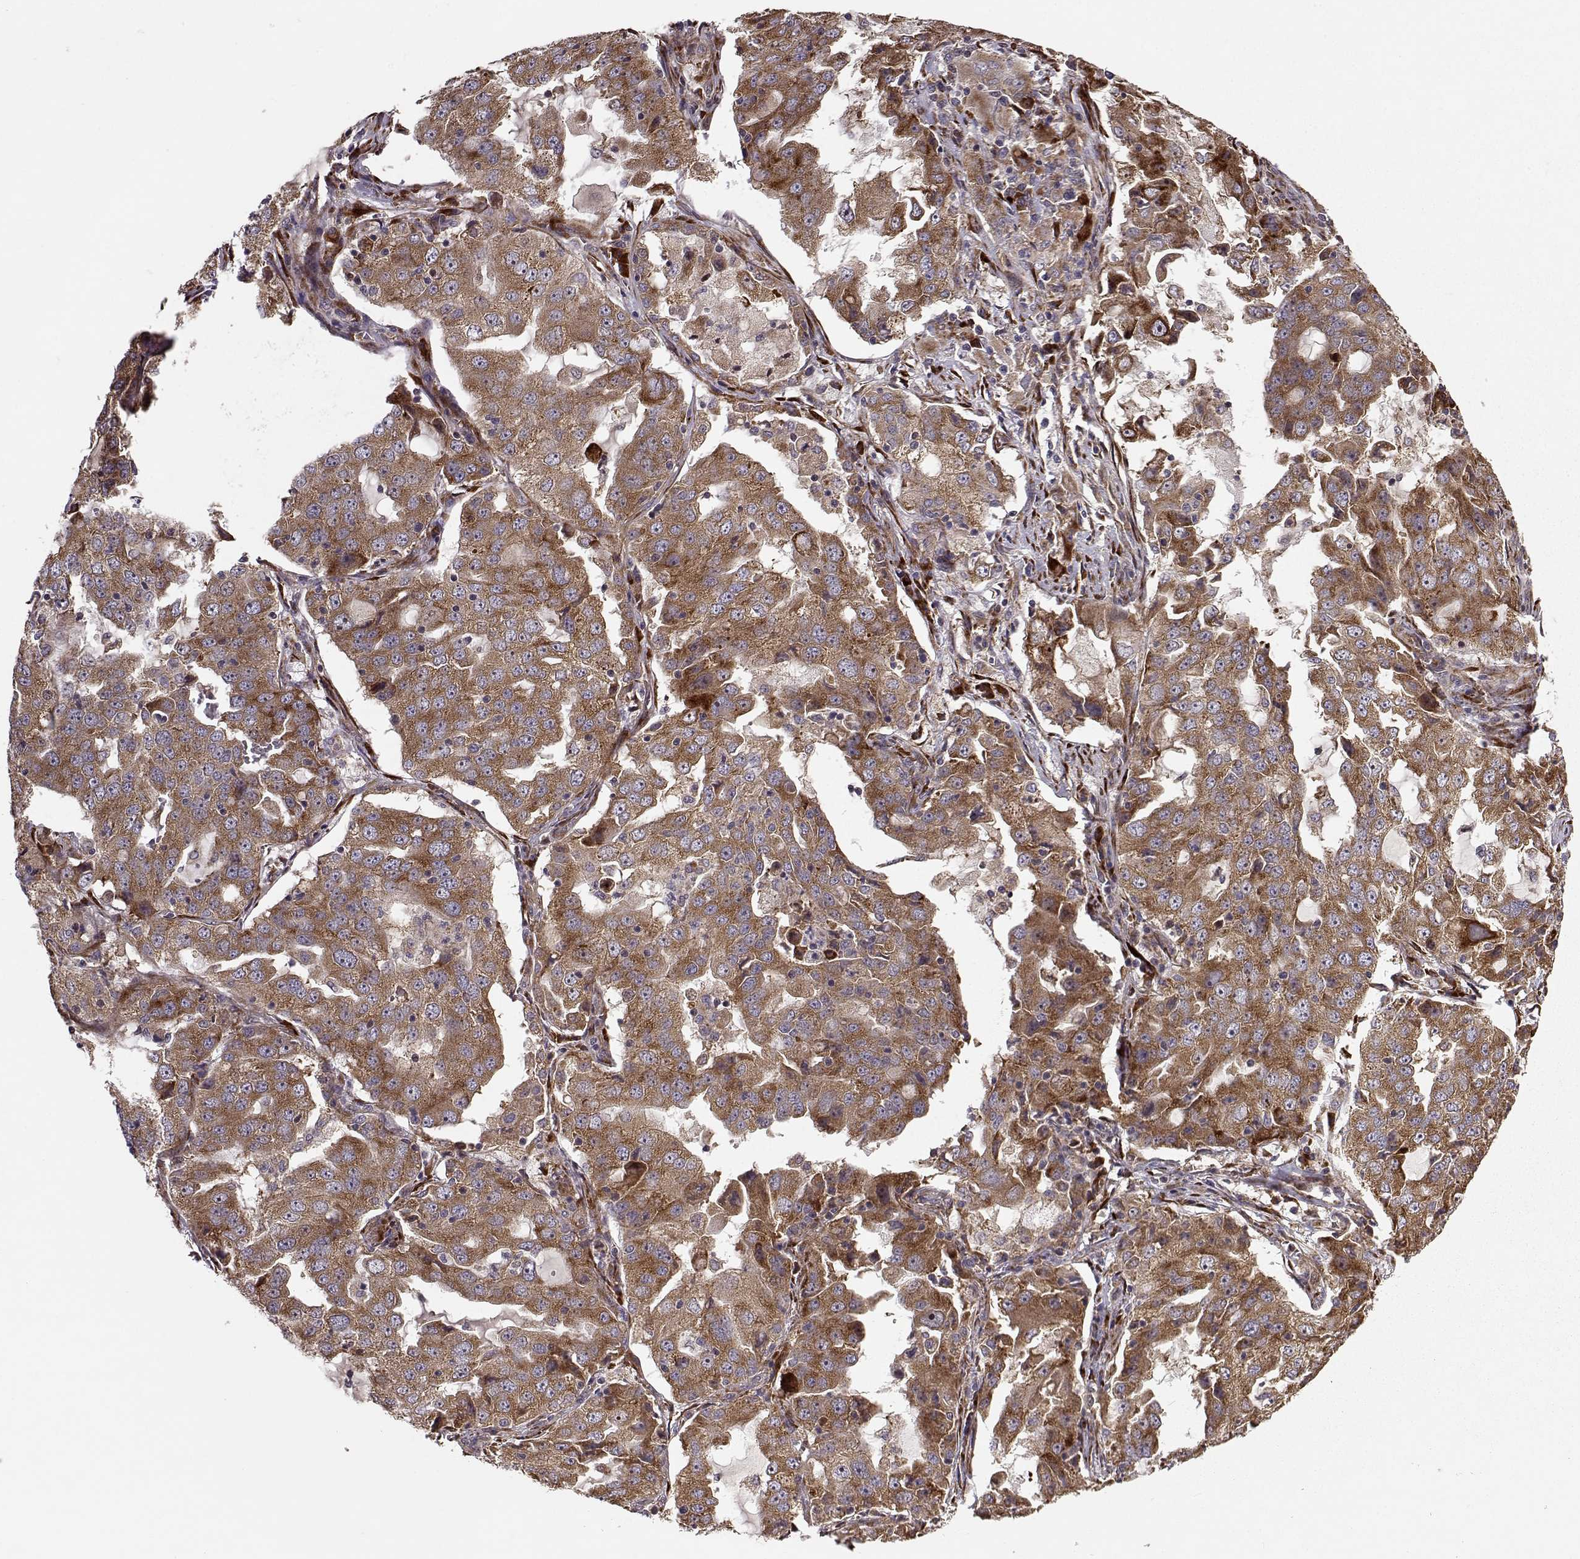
{"staining": {"intensity": "strong", "quantity": ">75%", "location": "cytoplasmic/membranous"}, "tissue": "lung cancer", "cell_type": "Tumor cells", "image_type": "cancer", "snomed": [{"axis": "morphology", "description": "Adenocarcinoma, NOS"}, {"axis": "topography", "description": "Lung"}], "caption": "Immunohistochemistry (IHC) histopathology image of human lung cancer stained for a protein (brown), which exhibits high levels of strong cytoplasmic/membranous staining in approximately >75% of tumor cells.", "gene": "RPL31", "patient": {"sex": "female", "age": 61}}